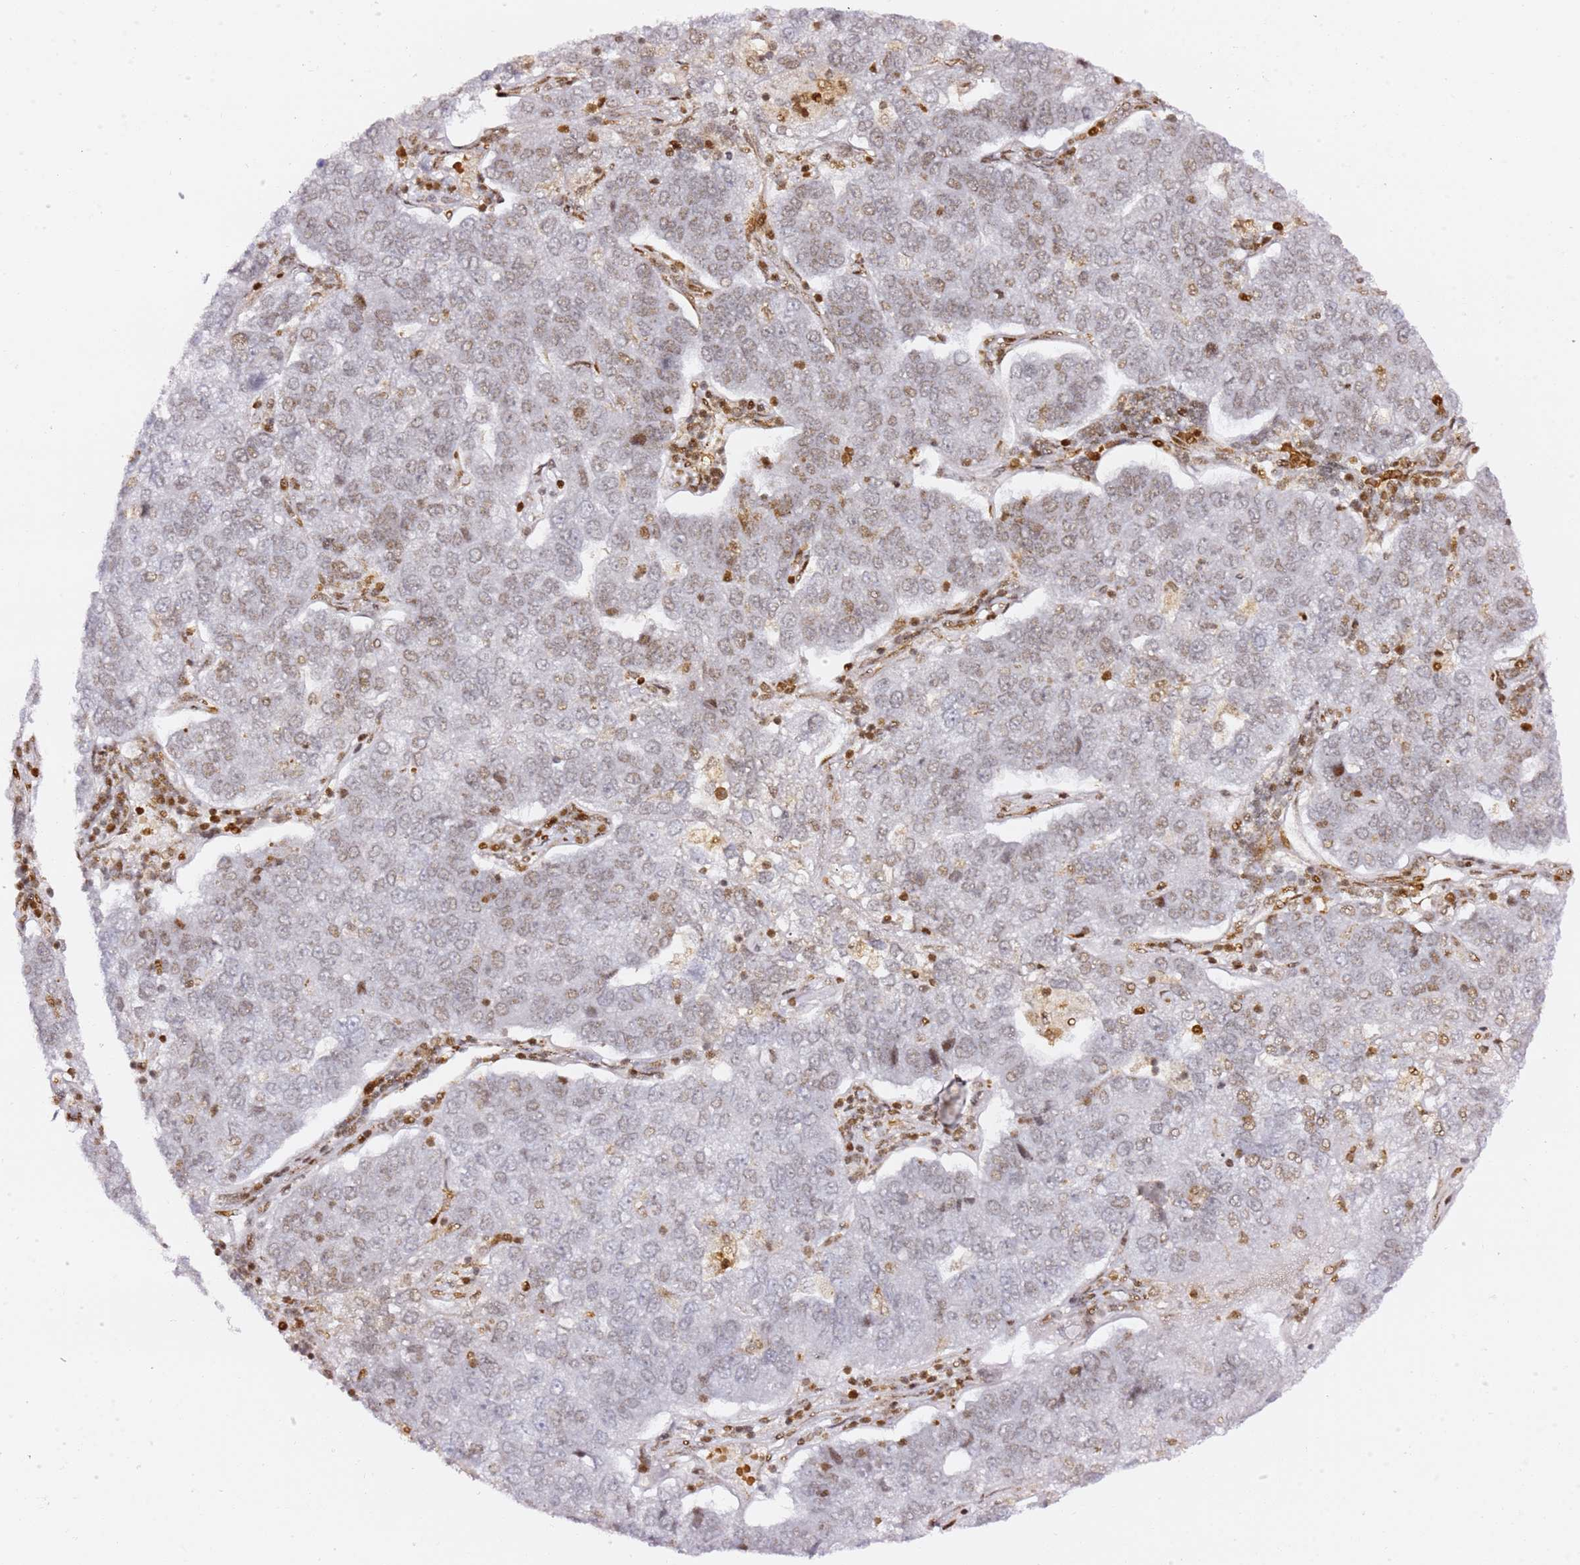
{"staining": {"intensity": "weak", "quantity": "25%-75%", "location": "nuclear"}, "tissue": "pancreatic cancer", "cell_type": "Tumor cells", "image_type": "cancer", "snomed": [{"axis": "morphology", "description": "Adenocarcinoma, NOS"}, {"axis": "topography", "description": "Pancreas"}], "caption": "There is low levels of weak nuclear expression in tumor cells of pancreatic cancer, as demonstrated by immunohistochemical staining (brown color).", "gene": "GBP2", "patient": {"sex": "female", "age": 61}}